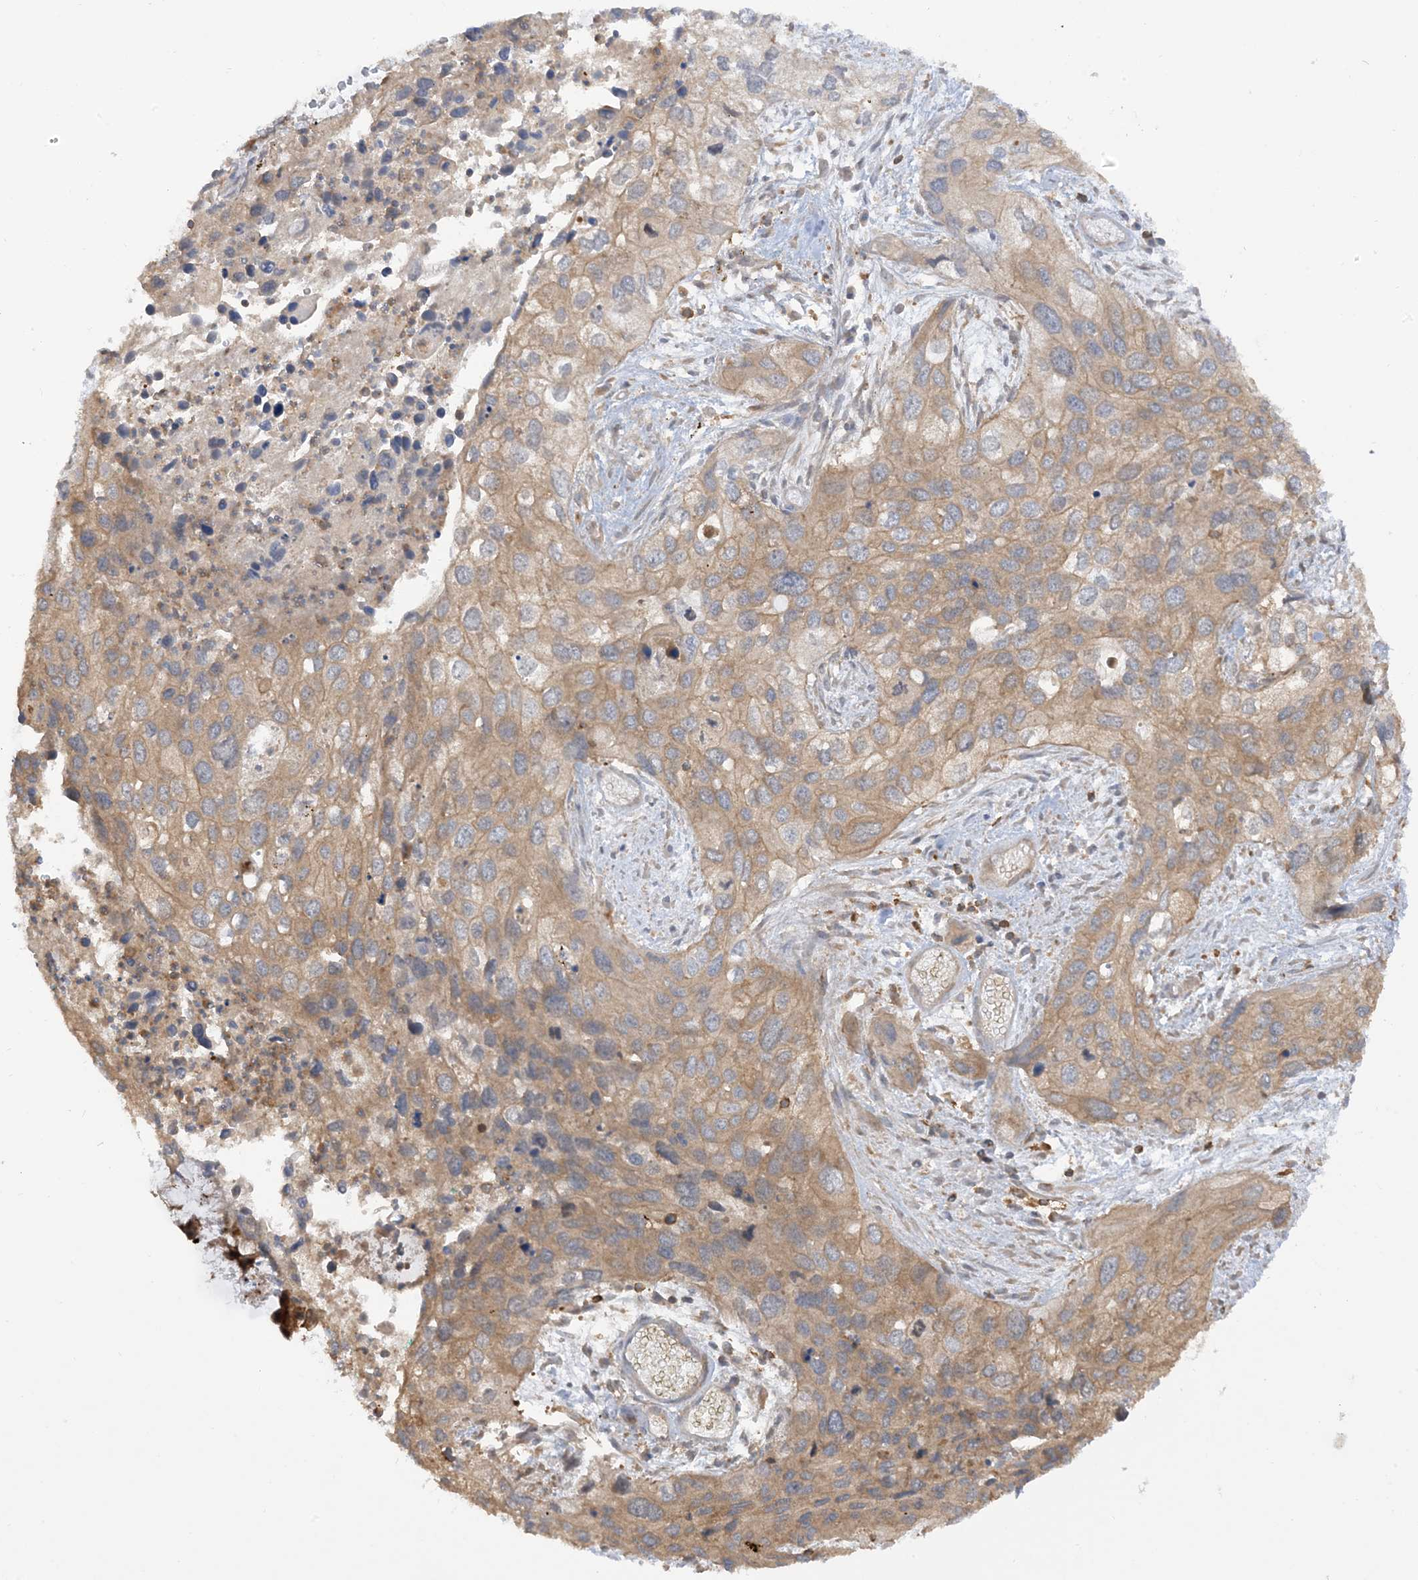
{"staining": {"intensity": "moderate", "quantity": ">75%", "location": "cytoplasmic/membranous"}, "tissue": "cervical cancer", "cell_type": "Tumor cells", "image_type": "cancer", "snomed": [{"axis": "morphology", "description": "Squamous cell carcinoma, NOS"}, {"axis": "topography", "description": "Cervix"}], "caption": "This is a micrograph of immunohistochemistry staining of cervical cancer (squamous cell carcinoma), which shows moderate positivity in the cytoplasmic/membranous of tumor cells.", "gene": "CAPZB", "patient": {"sex": "female", "age": 55}}